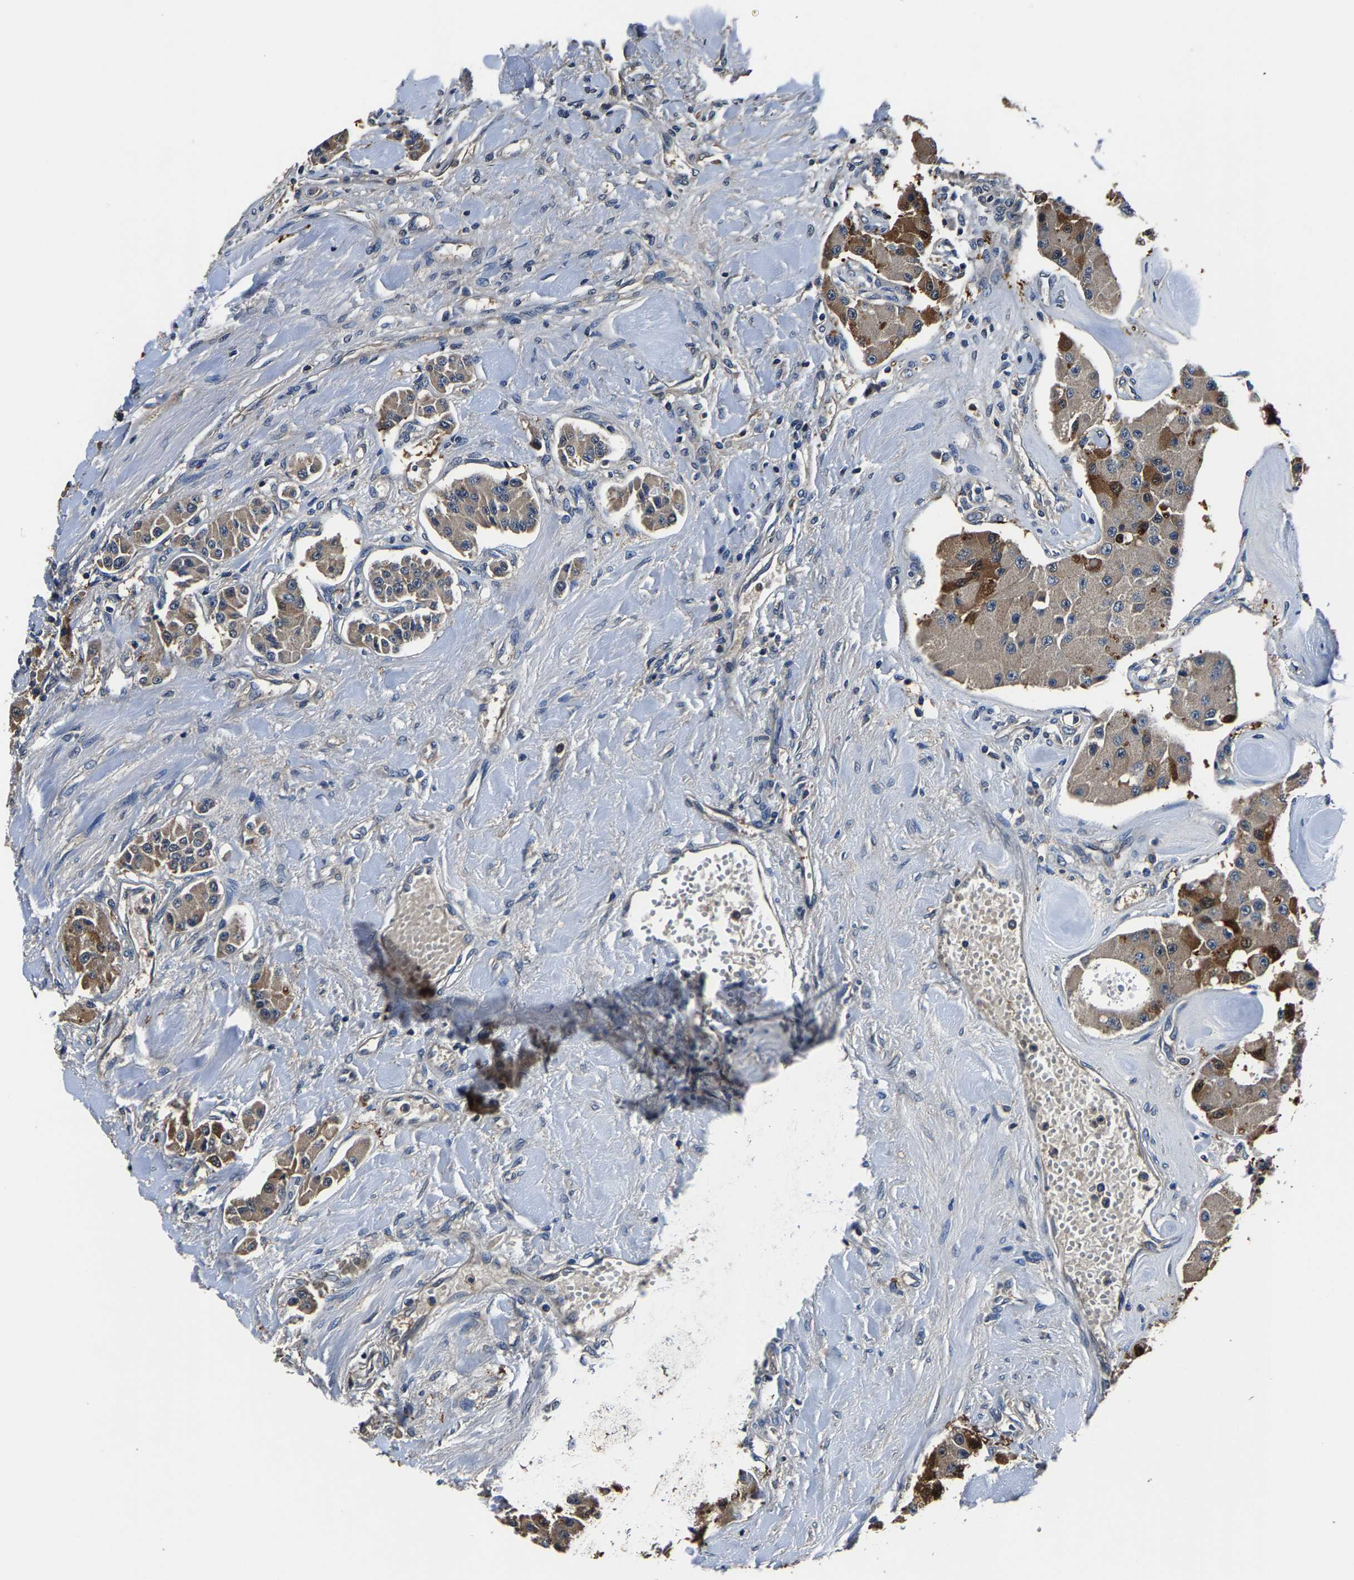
{"staining": {"intensity": "moderate", "quantity": "25%-75%", "location": "cytoplasmic/membranous"}, "tissue": "carcinoid", "cell_type": "Tumor cells", "image_type": "cancer", "snomed": [{"axis": "morphology", "description": "Carcinoid, malignant, NOS"}, {"axis": "topography", "description": "Pancreas"}], "caption": "Human carcinoid (malignant) stained with a brown dye demonstrates moderate cytoplasmic/membranous positive expression in approximately 25%-75% of tumor cells.", "gene": "ALDOB", "patient": {"sex": "male", "age": 41}}